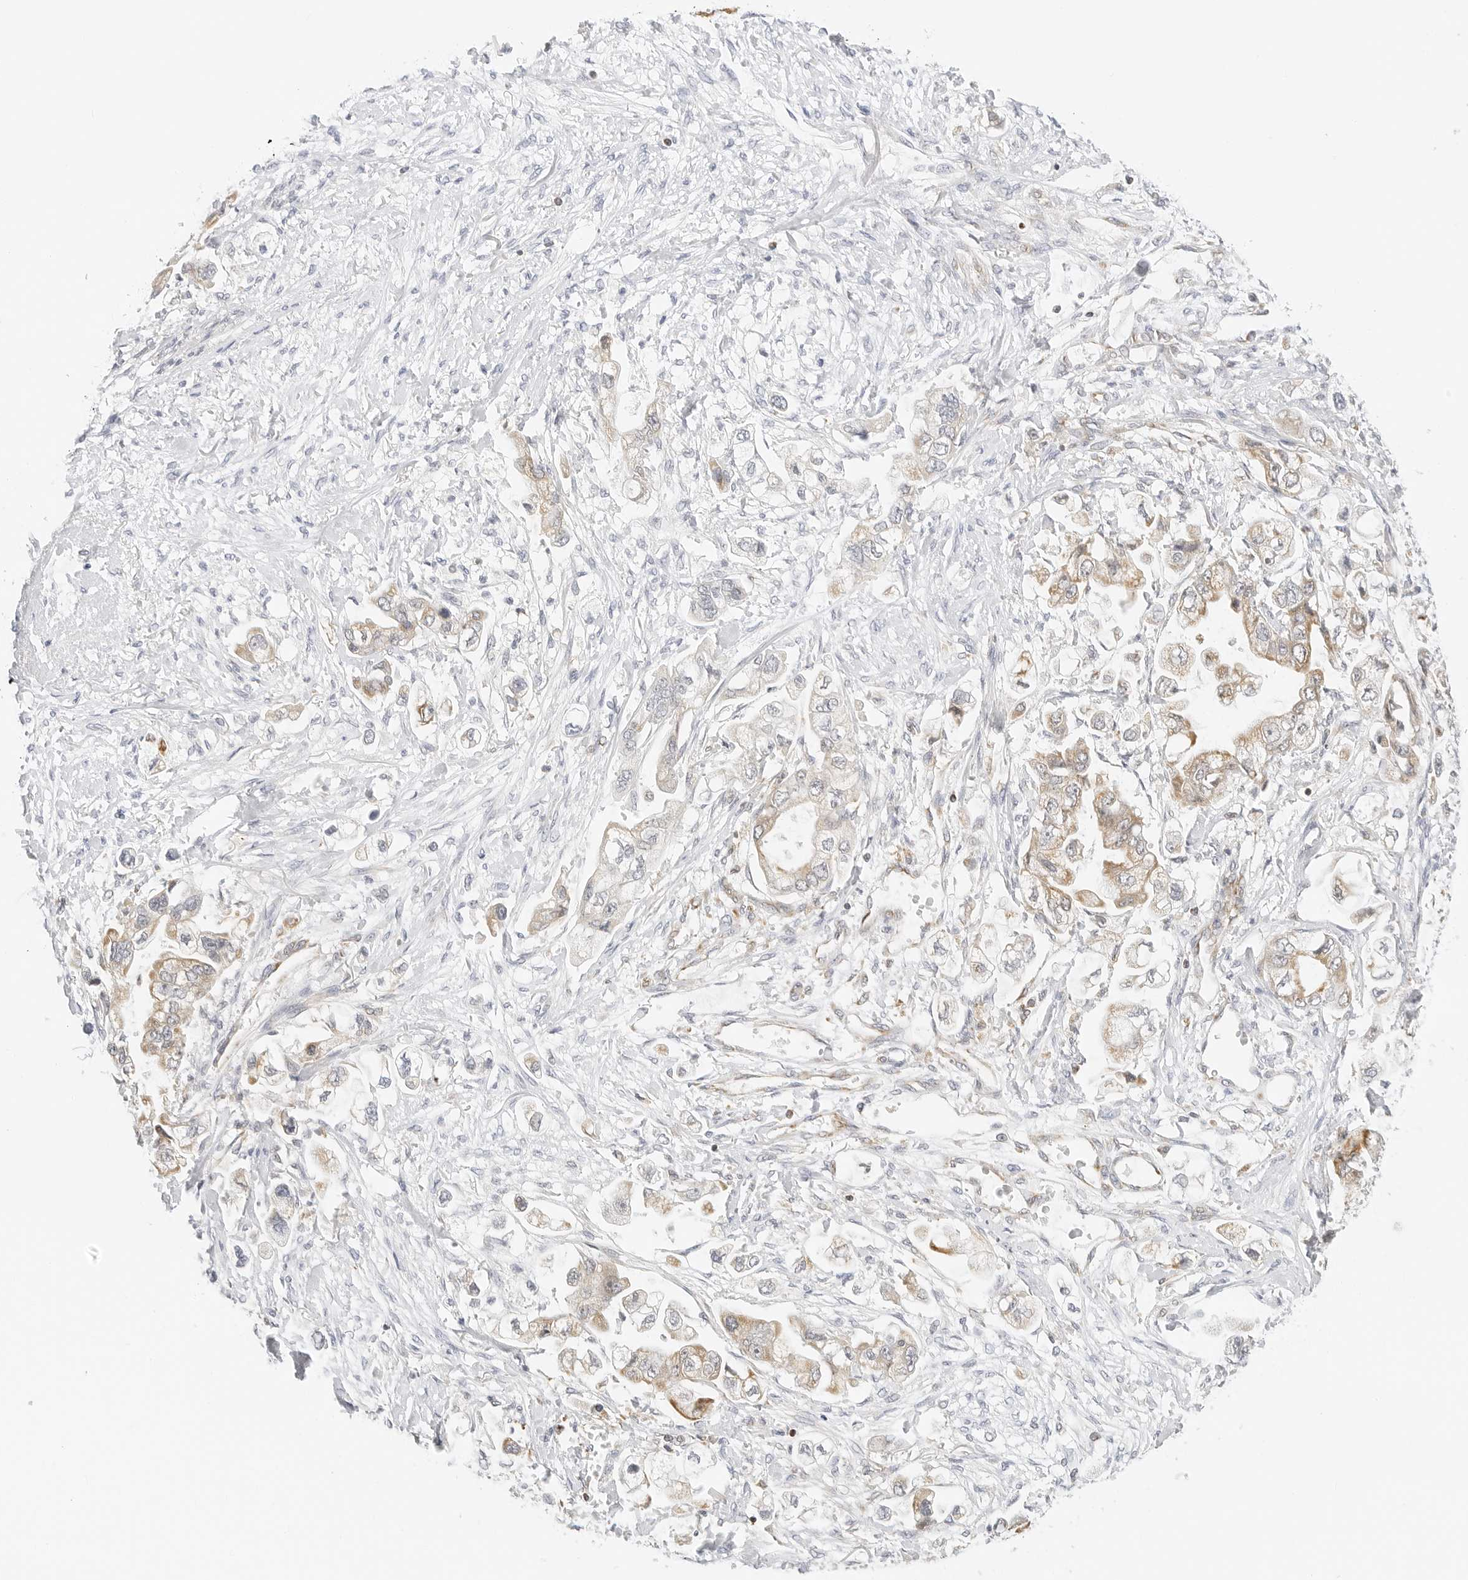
{"staining": {"intensity": "weak", "quantity": "25%-75%", "location": "cytoplasmic/membranous"}, "tissue": "stomach cancer", "cell_type": "Tumor cells", "image_type": "cancer", "snomed": [{"axis": "morphology", "description": "Adenocarcinoma, NOS"}, {"axis": "topography", "description": "Stomach"}], "caption": "Stomach cancer (adenocarcinoma) stained with immunohistochemistry (IHC) reveals weak cytoplasmic/membranous staining in approximately 25%-75% of tumor cells.", "gene": "GORAB", "patient": {"sex": "male", "age": 62}}